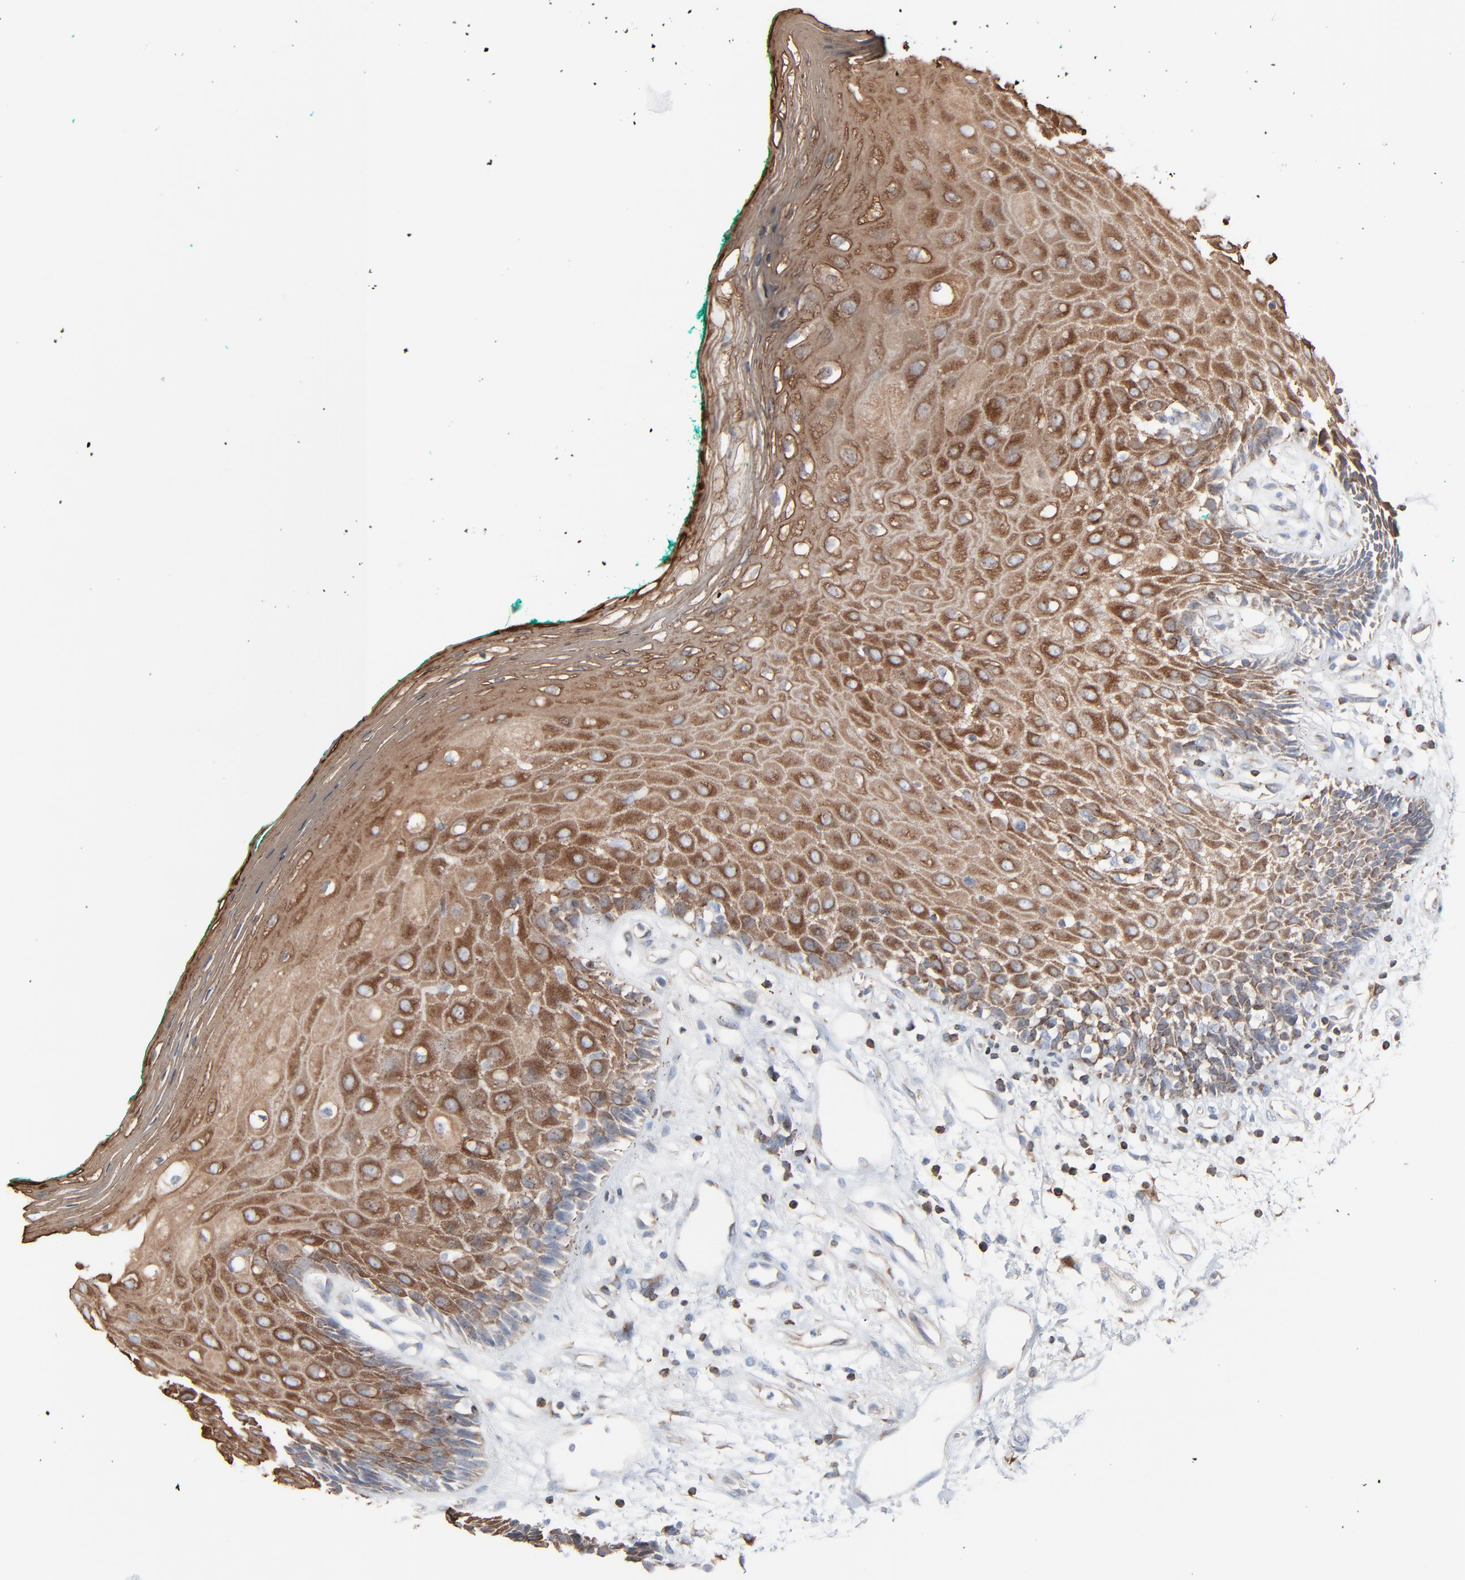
{"staining": {"intensity": "strong", "quantity": ">75%", "location": "cytoplasmic/membranous"}, "tissue": "oral mucosa", "cell_type": "Squamous epithelial cells", "image_type": "normal", "snomed": [{"axis": "morphology", "description": "Normal tissue, NOS"}, {"axis": "morphology", "description": "Squamous cell carcinoma, NOS"}, {"axis": "topography", "description": "Skeletal muscle"}, {"axis": "topography", "description": "Oral tissue"}, {"axis": "topography", "description": "Head-Neck"}], "caption": "Protein analysis of normal oral mucosa demonstrates strong cytoplasmic/membranous staining in approximately >75% of squamous epithelial cells. (DAB IHC, brown staining for protein, blue staining for nuclei).", "gene": "OPTN", "patient": {"sex": "female", "age": 84}}